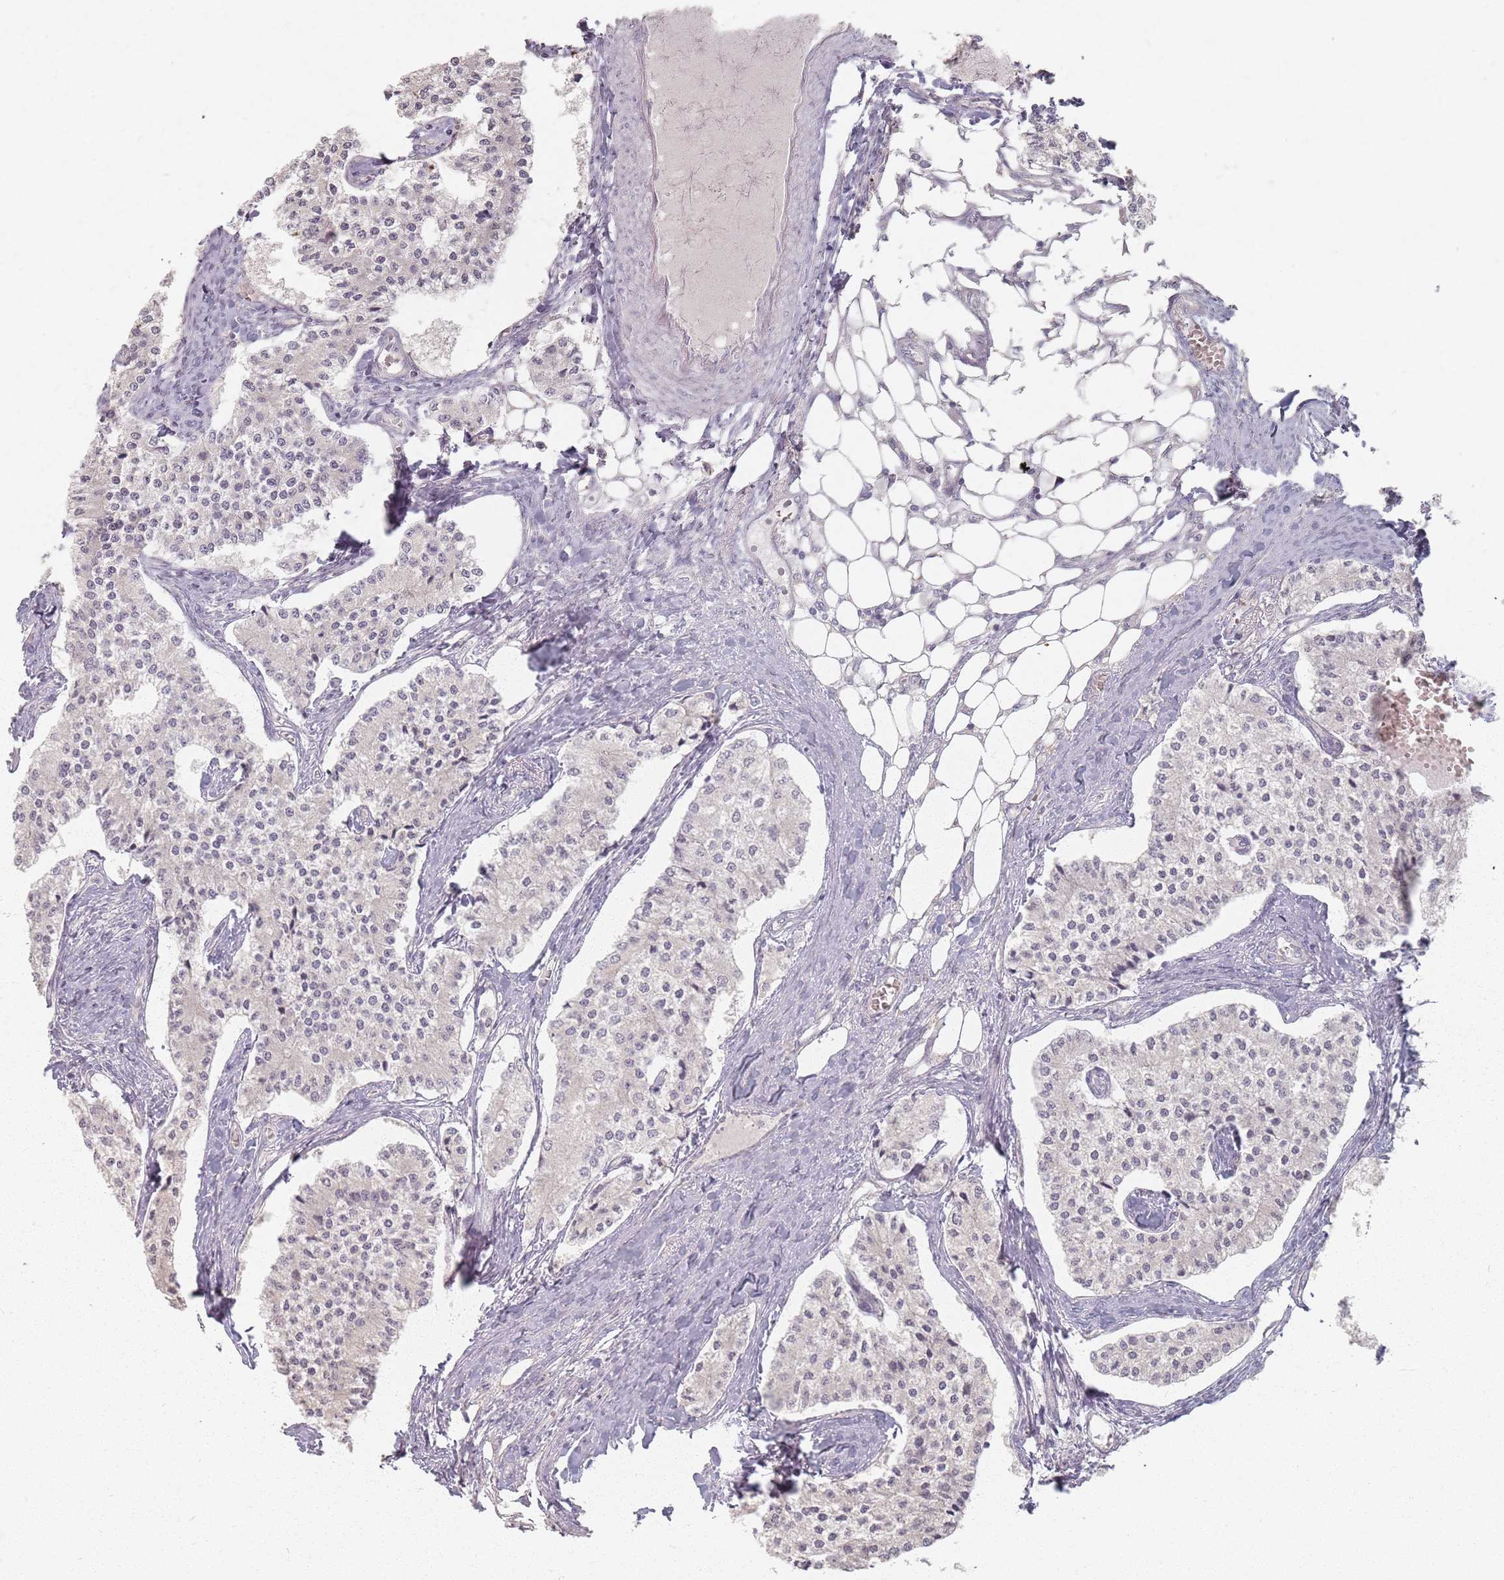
{"staining": {"intensity": "negative", "quantity": "none", "location": "none"}, "tissue": "carcinoid", "cell_type": "Tumor cells", "image_type": "cancer", "snomed": [{"axis": "morphology", "description": "Carcinoid, malignant, NOS"}, {"axis": "topography", "description": "Colon"}], "caption": "Human carcinoid stained for a protein using immunohistochemistry demonstrates no positivity in tumor cells.", "gene": "PKD2L2", "patient": {"sex": "female", "age": 52}}